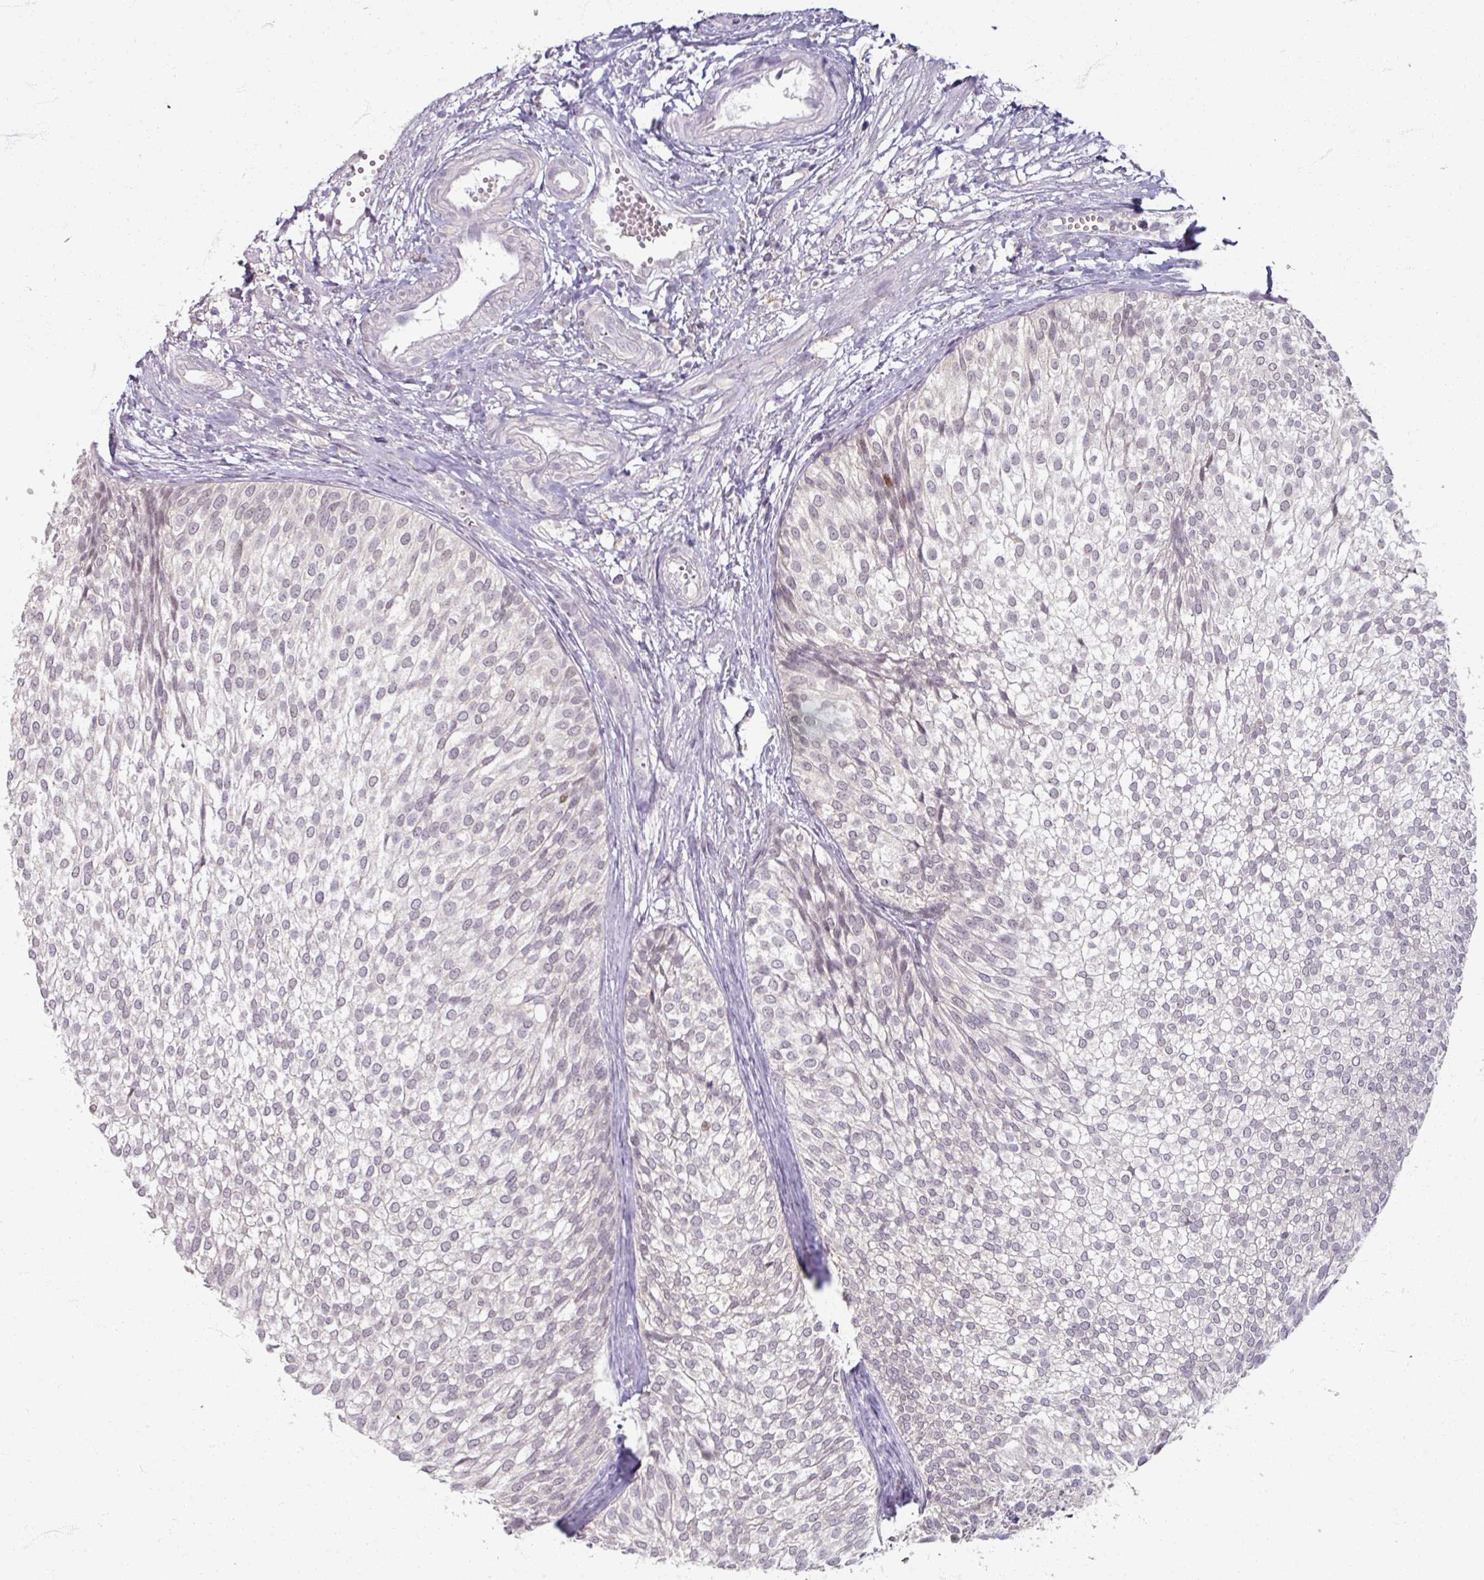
{"staining": {"intensity": "weak", "quantity": "<25%", "location": "nuclear"}, "tissue": "urothelial cancer", "cell_type": "Tumor cells", "image_type": "cancer", "snomed": [{"axis": "morphology", "description": "Urothelial carcinoma, Low grade"}, {"axis": "topography", "description": "Urinary bladder"}], "caption": "Protein analysis of urothelial carcinoma (low-grade) demonstrates no significant positivity in tumor cells. (Brightfield microscopy of DAB (3,3'-diaminobenzidine) immunohistochemistry (IHC) at high magnification).", "gene": "SOX11", "patient": {"sex": "male", "age": 91}}